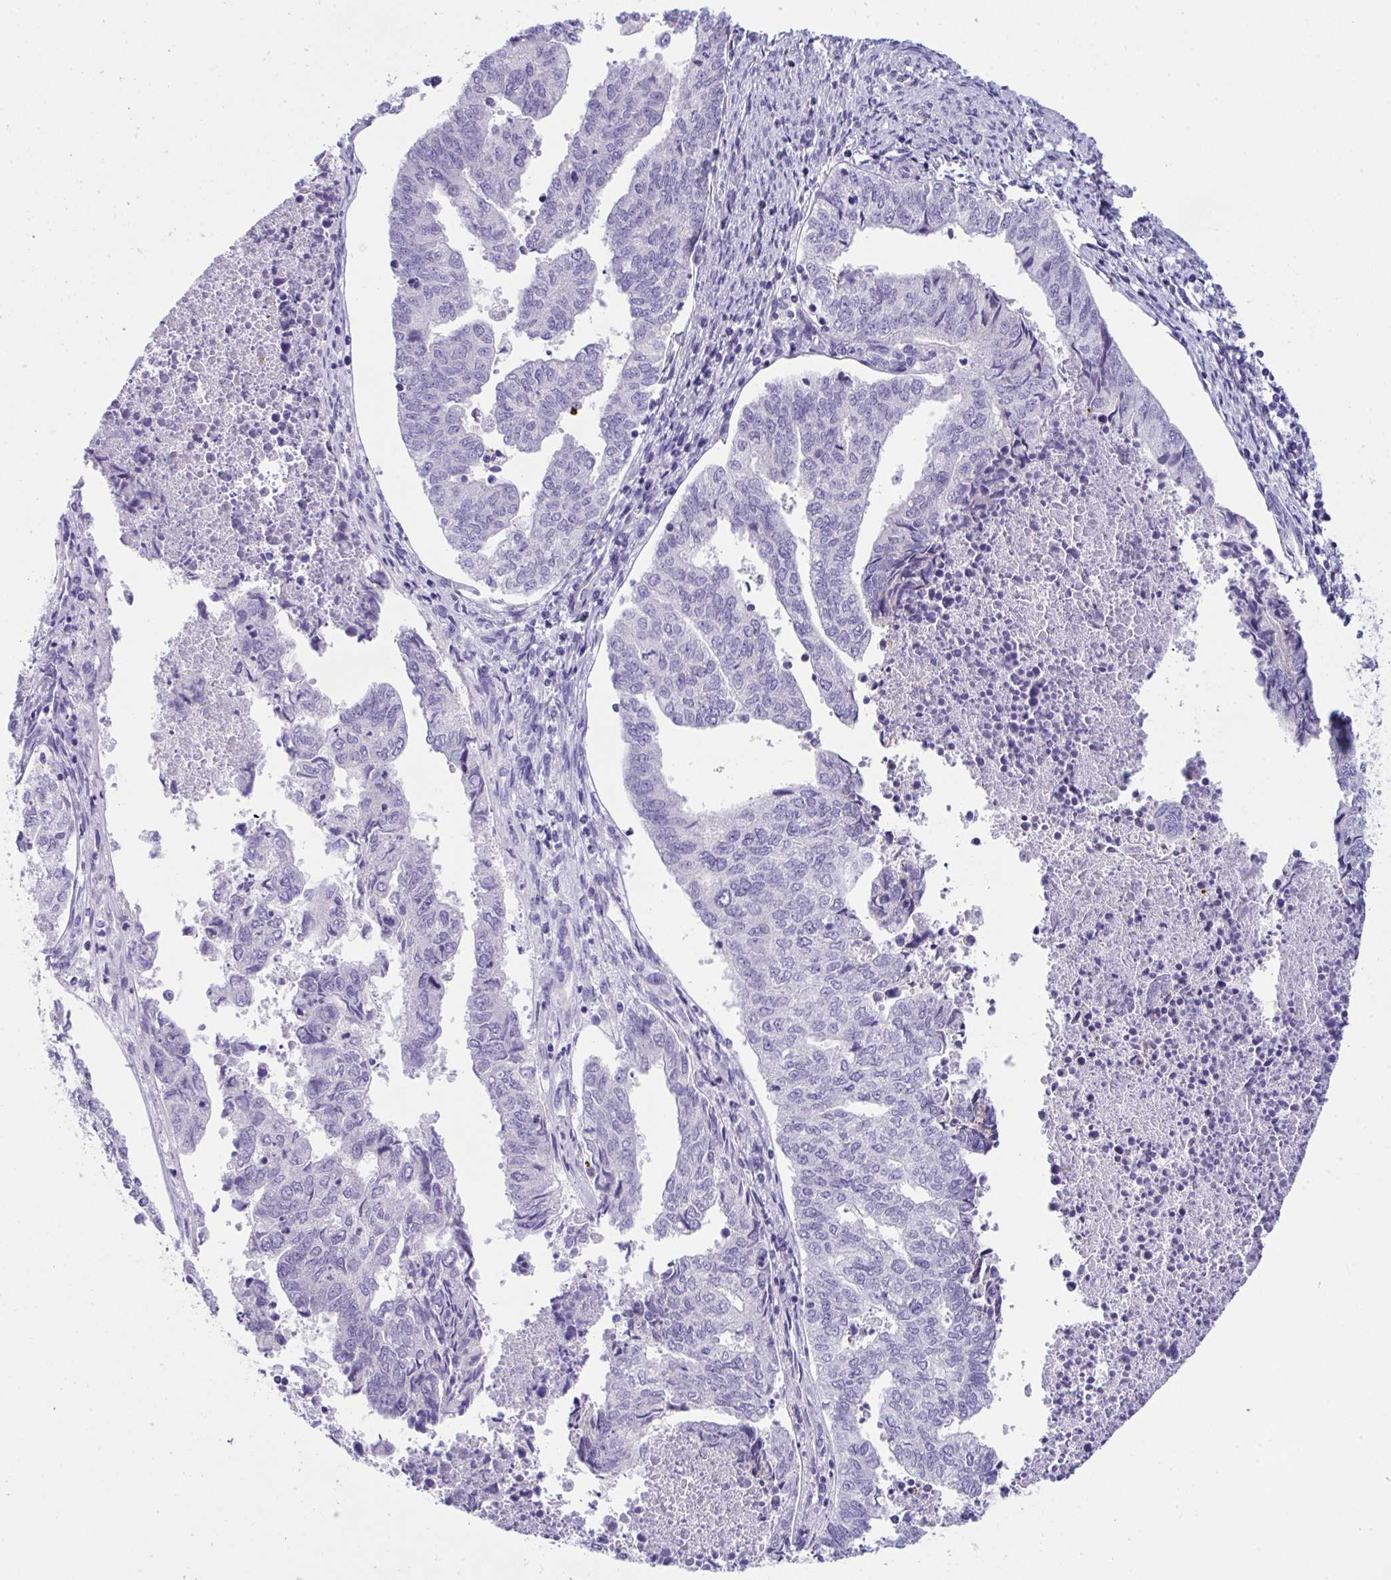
{"staining": {"intensity": "negative", "quantity": "none", "location": "none"}, "tissue": "endometrial cancer", "cell_type": "Tumor cells", "image_type": "cancer", "snomed": [{"axis": "morphology", "description": "Adenocarcinoma, NOS"}, {"axis": "topography", "description": "Endometrium"}], "caption": "The histopathology image displays no staining of tumor cells in adenocarcinoma (endometrial).", "gene": "DTX3", "patient": {"sex": "female", "age": 73}}